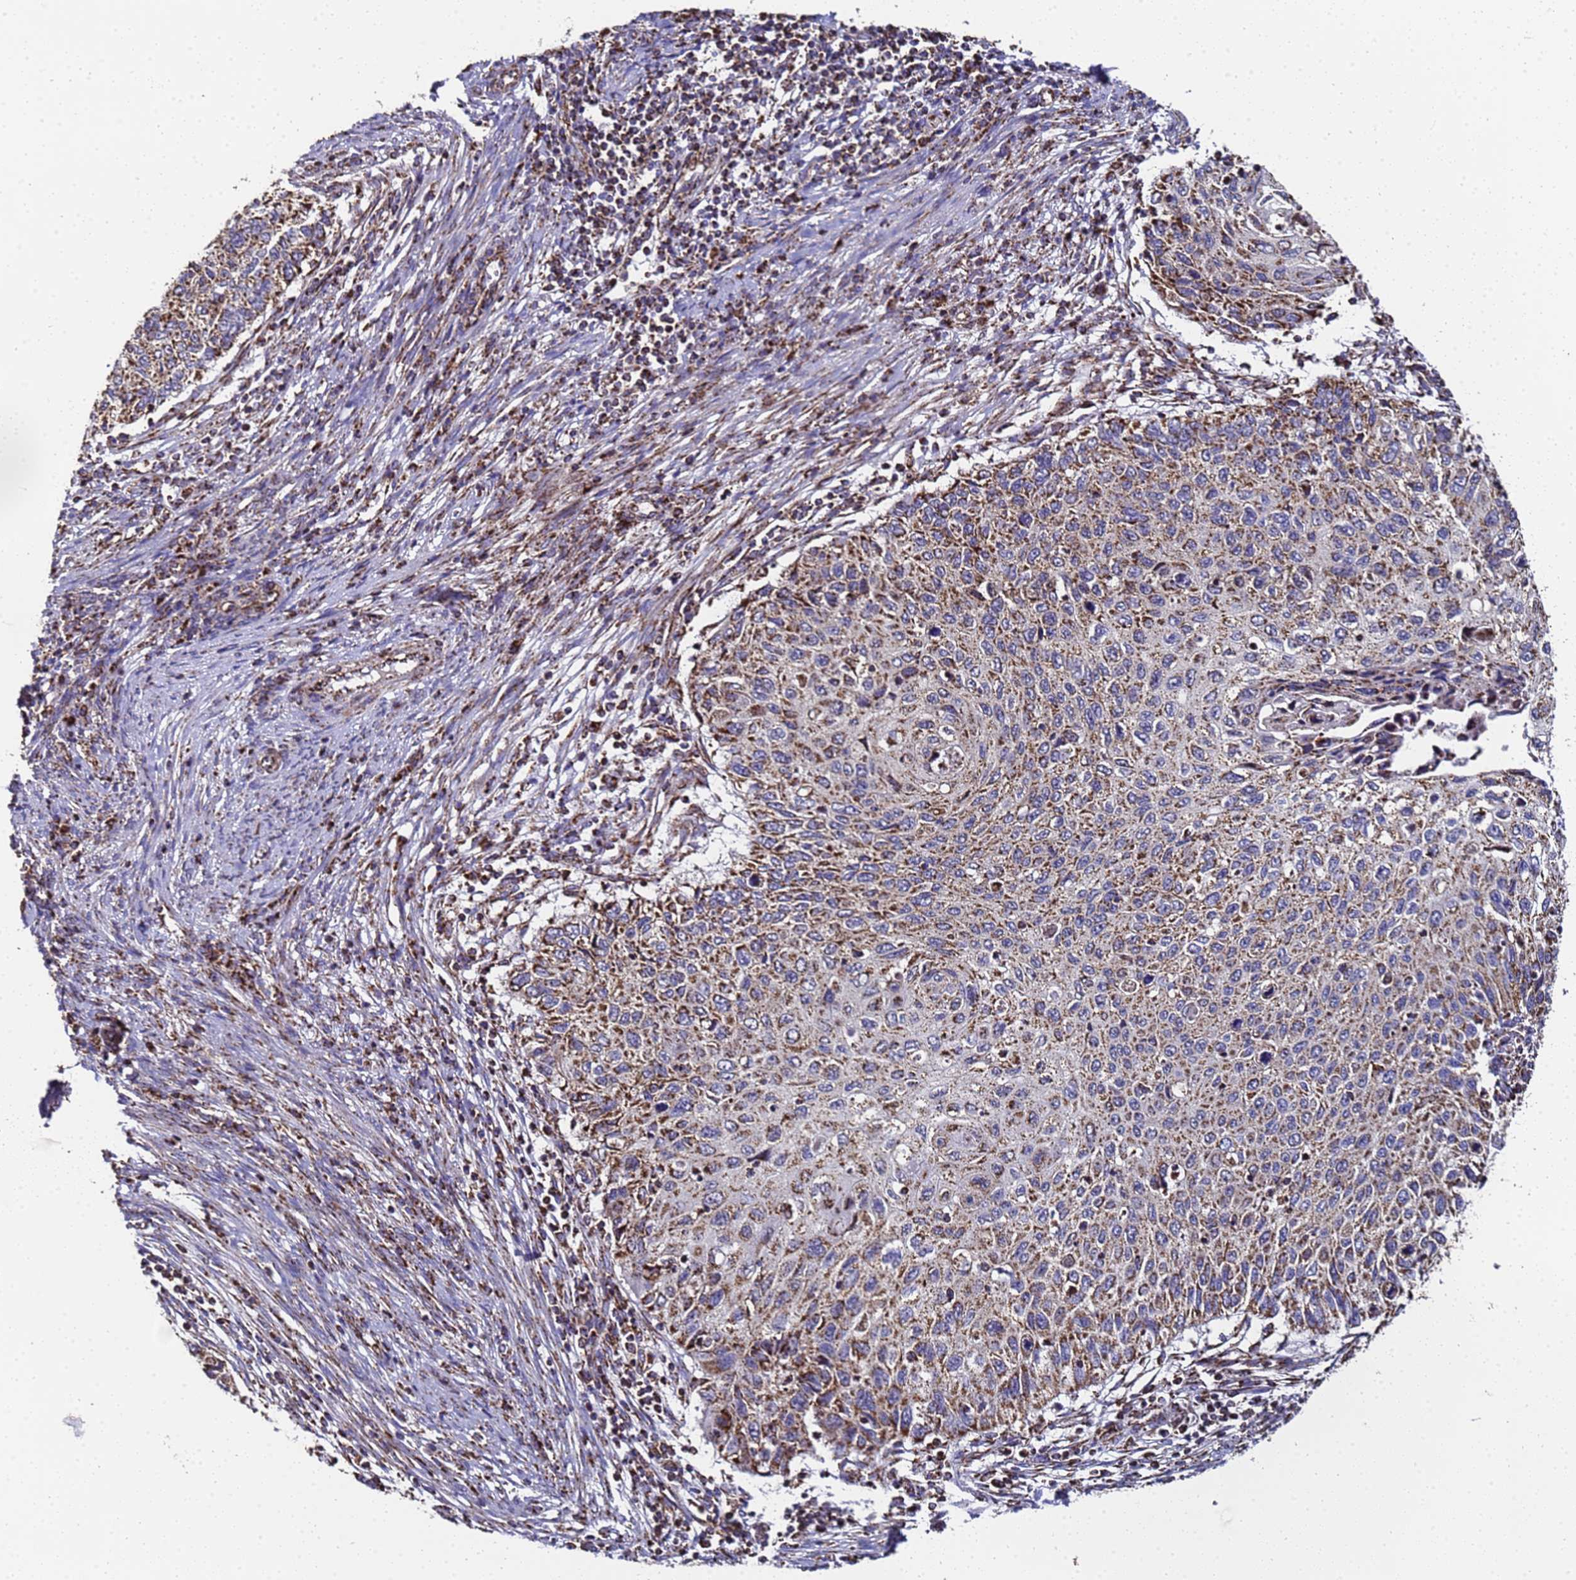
{"staining": {"intensity": "moderate", "quantity": "25%-75%", "location": "cytoplasmic/membranous"}, "tissue": "cervical cancer", "cell_type": "Tumor cells", "image_type": "cancer", "snomed": [{"axis": "morphology", "description": "Squamous cell carcinoma, NOS"}, {"axis": "topography", "description": "Cervix"}], "caption": "Immunohistochemistry of cervical cancer (squamous cell carcinoma) displays medium levels of moderate cytoplasmic/membranous staining in about 25%-75% of tumor cells. (IHC, brightfield microscopy, high magnification).", "gene": "MRPS12", "patient": {"sex": "female", "age": 70}}